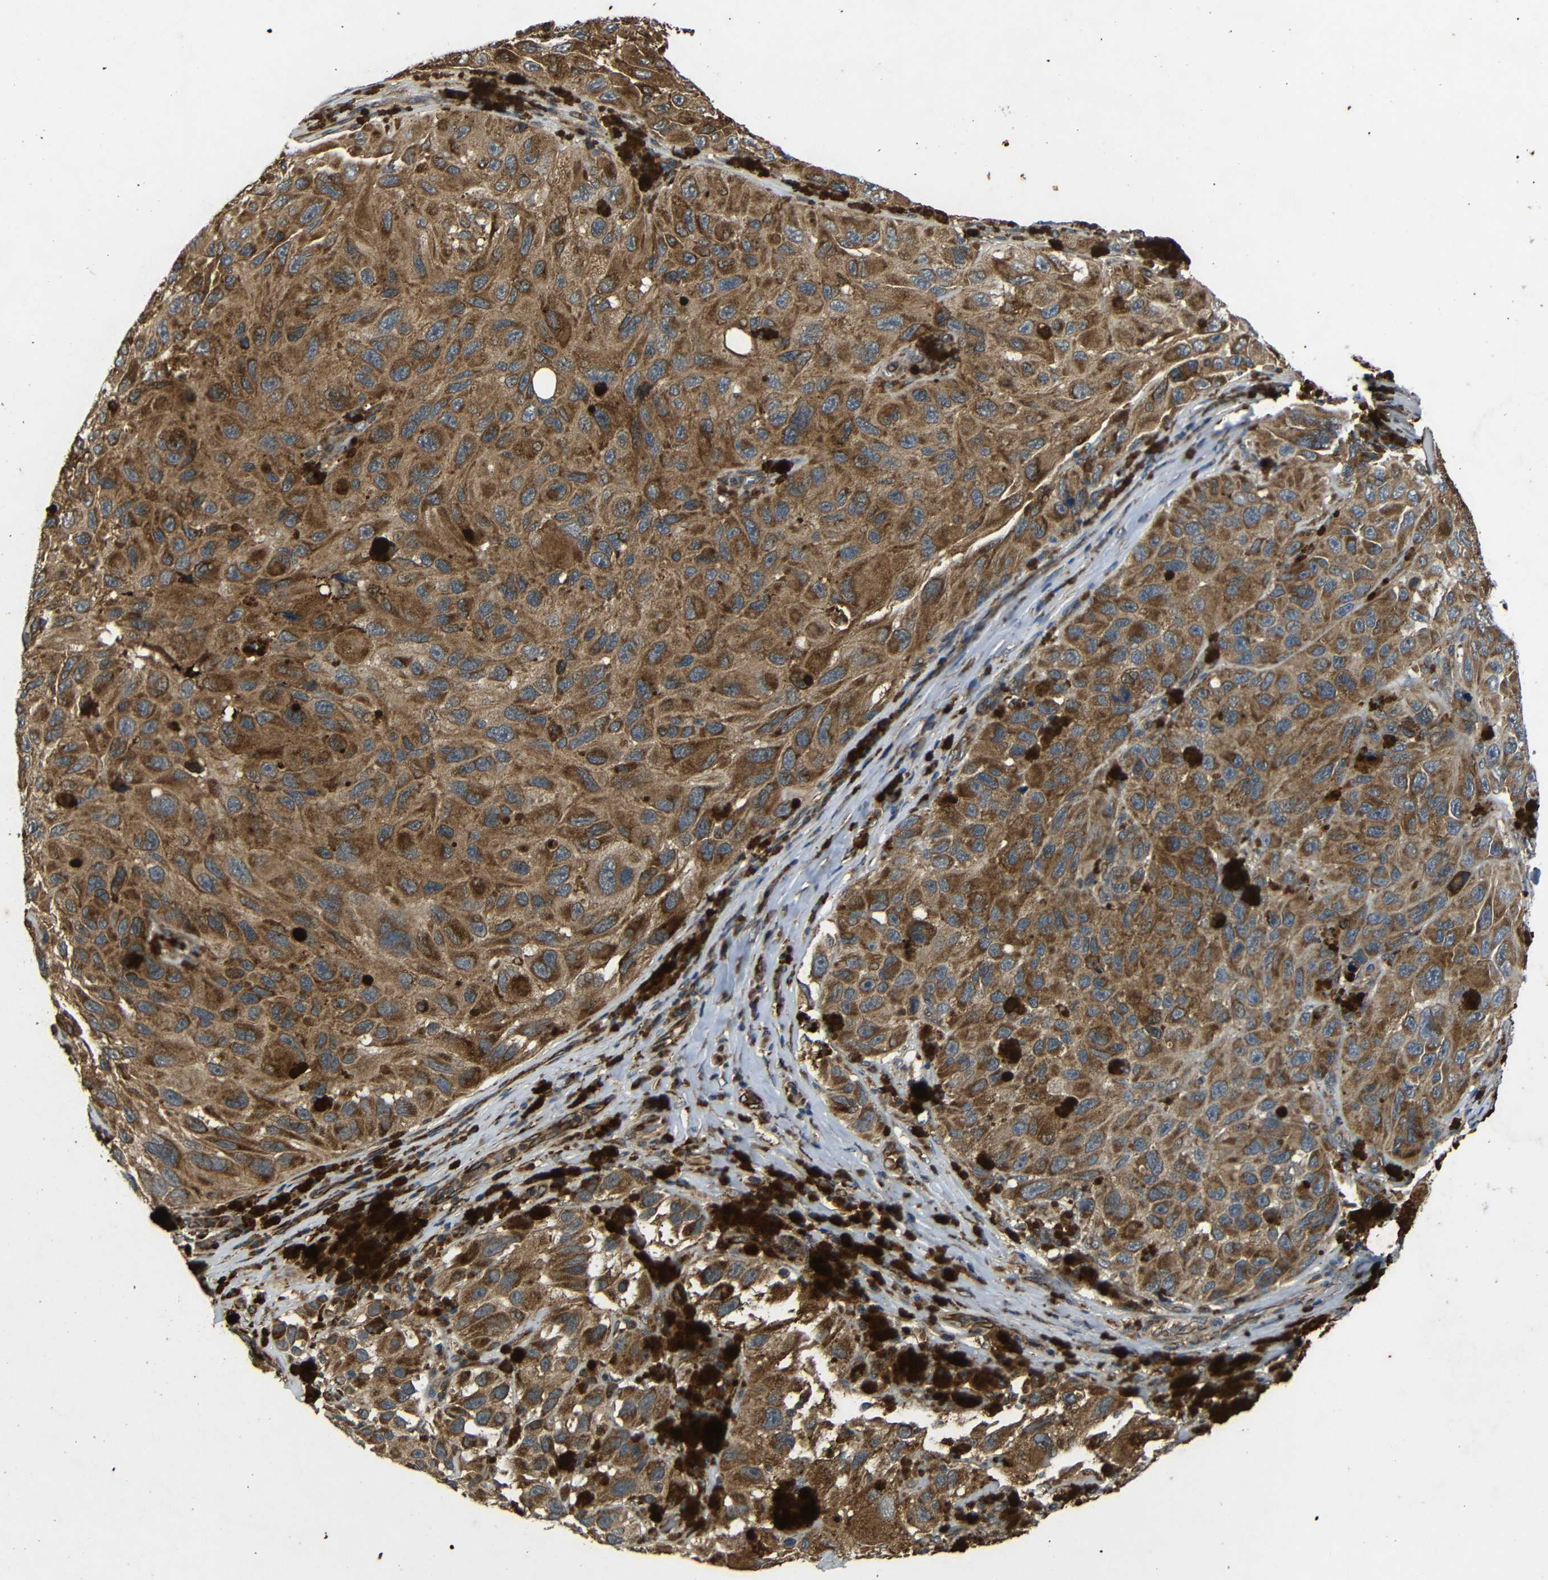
{"staining": {"intensity": "moderate", "quantity": ">75%", "location": "cytoplasmic/membranous"}, "tissue": "melanoma", "cell_type": "Tumor cells", "image_type": "cancer", "snomed": [{"axis": "morphology", "description": "Malignant melanoma, NOS"}, {"axis": "topography", "description": "Skin"}], "caption": "This micrograph displays immunohistochemistry (IHC) staining of human melanoma, with medium moderate cytoplasmic/membranous positivity in approximately >75% of tumor cells.", "gene": "TRPC1", "patient": {"sex": "female", "age": 73}}